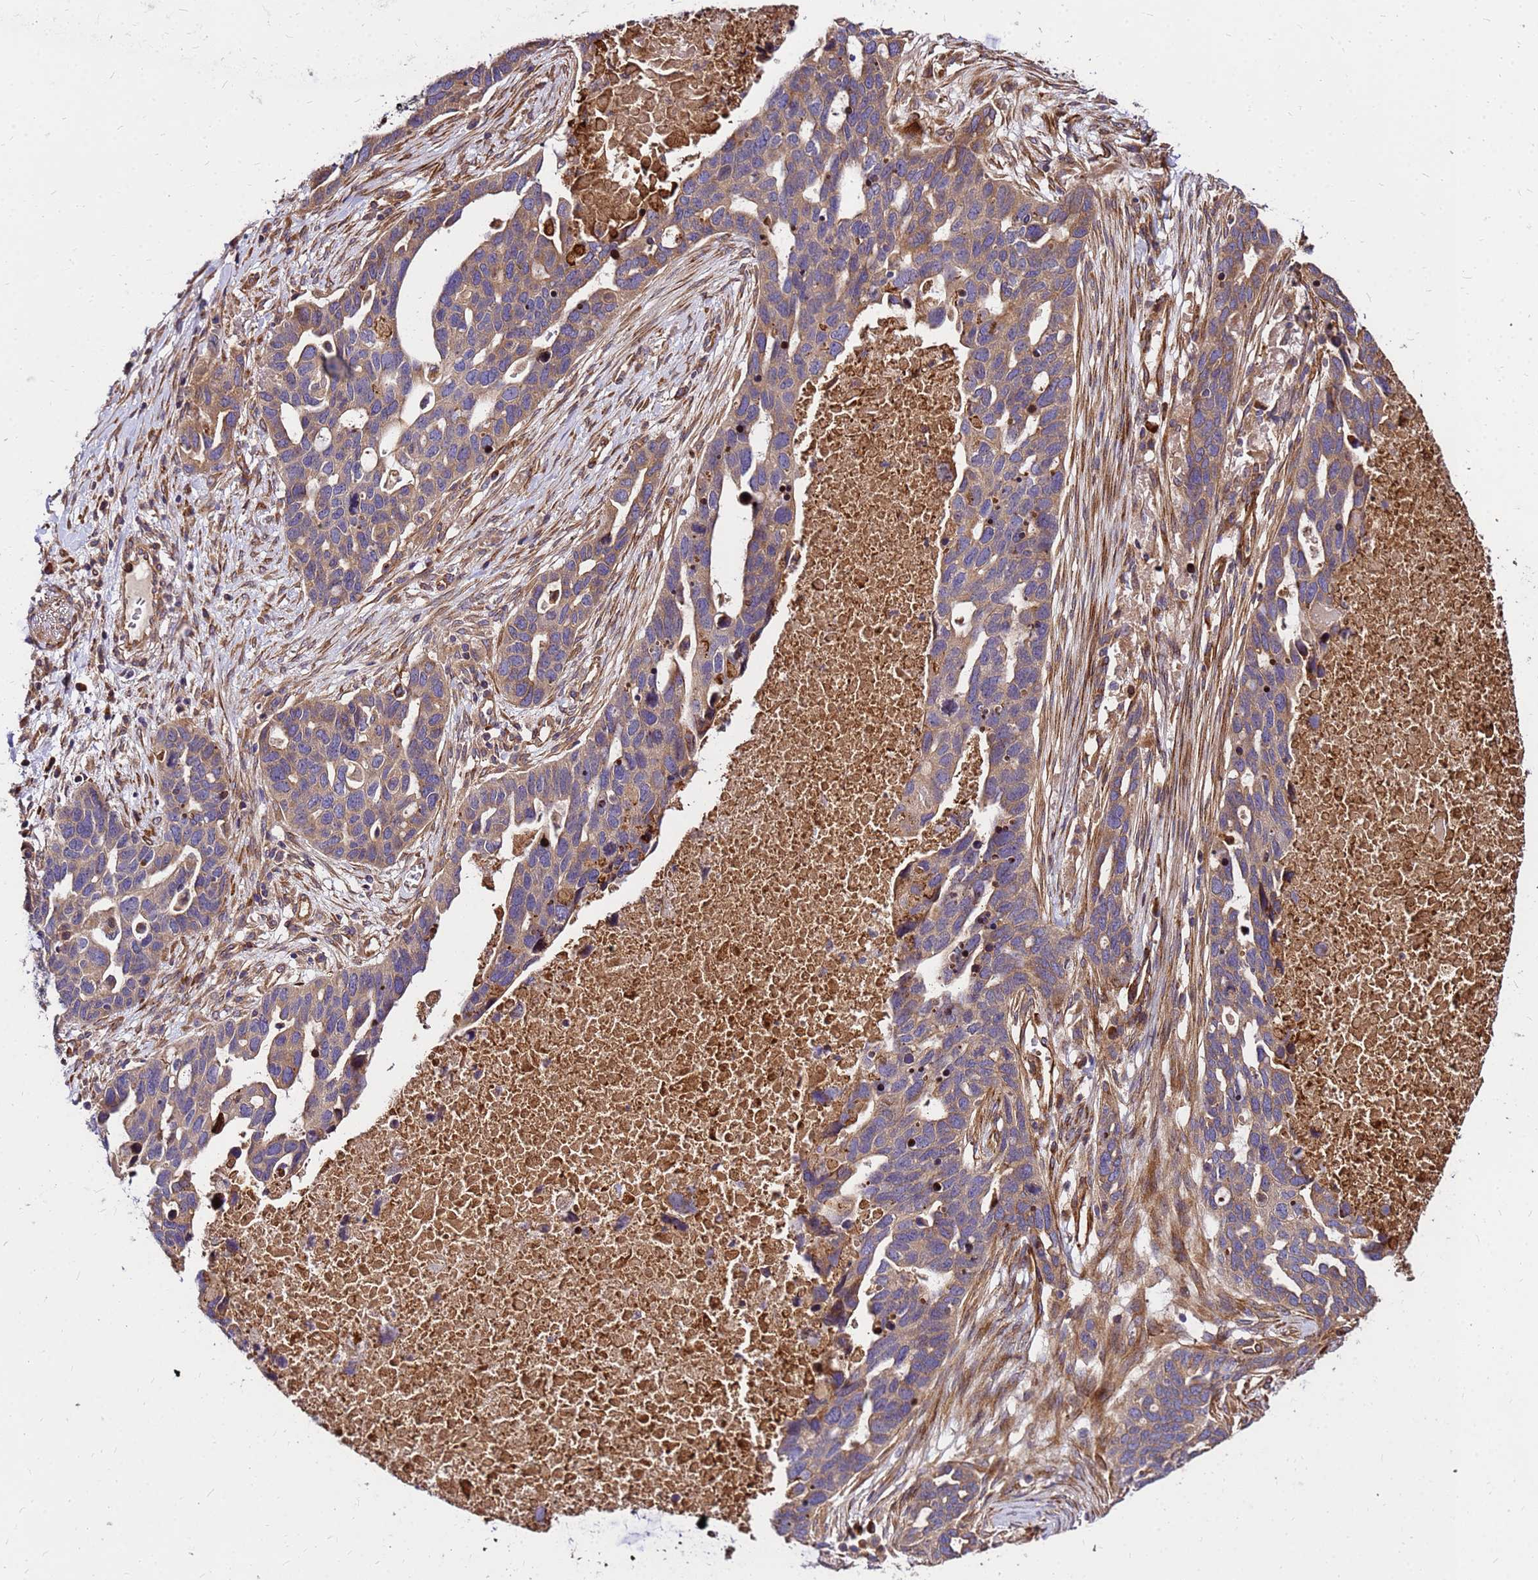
{"staining": {"intensity": "moderate", "quantity": ">75%", "location": "cytoplasmic/membranous"}, "tissue": "ovarian cancer", "cell_type": "Tumor cells", "image_type": "cancer", "snomed": [{"axis": "morphology", "description": "Cystadenocarcinoma, serous, NOS"}, {"axis": "topography", "description": "Ovary"}], "caption": "Moderate cytoplasmic/membranous protein staining is present in approximately >75% of tumor cells in ovarian cancer (serous cystadenocarcinoma).", "gene": "WWC2", "patient": {"sex": "female", "age": 54}}